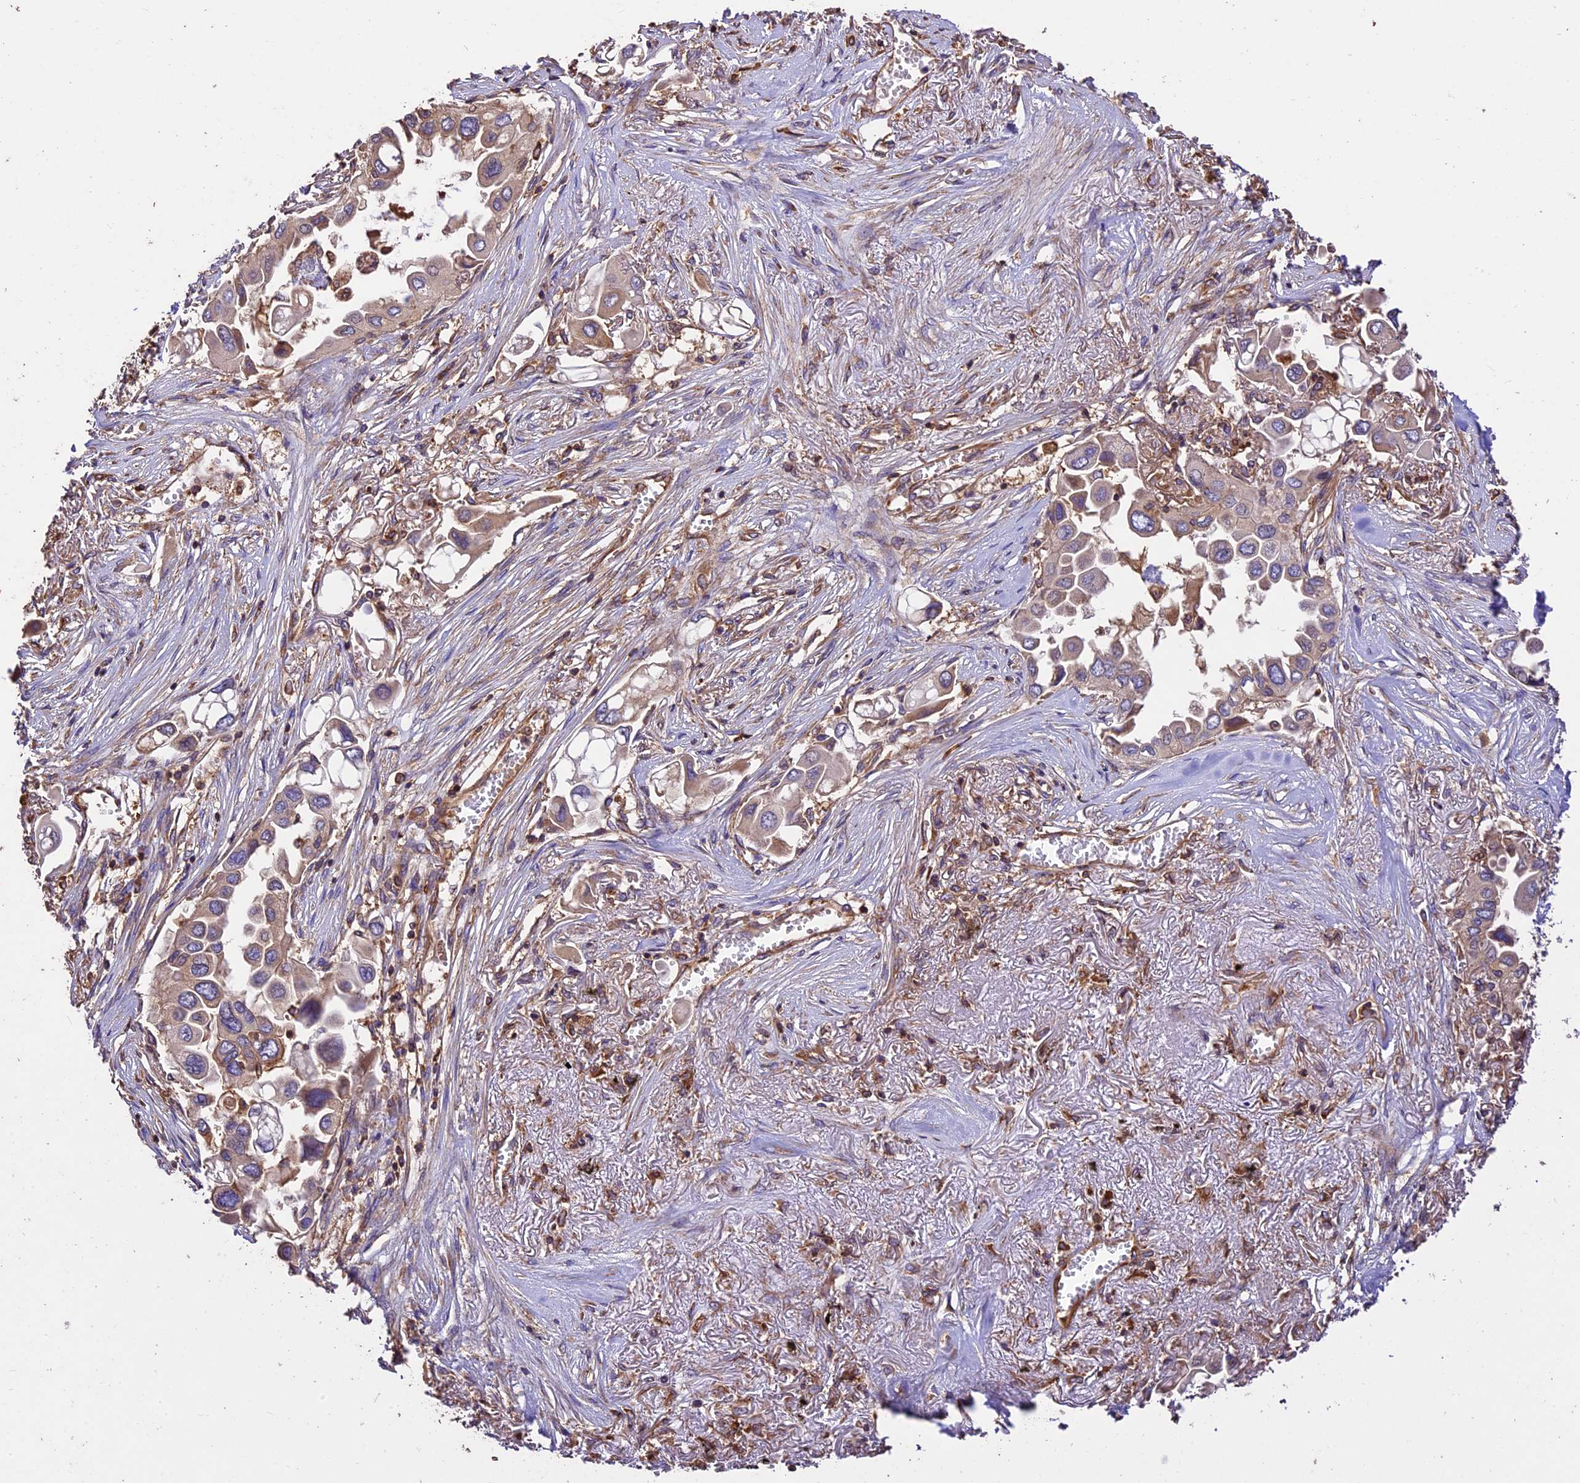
{"staining": {"intensity": "weak", "quantity": "<25%", "location": "cytoplasmic/membranous"}, "tissue": "lung cancer", "cell_type": "Tumor cells", "image_type": "cancer", "snomed": [{"axis": "morphology", "description": "Adenocarcinoma, NOS"}, {"axis": "topography", "description": "Lung"}], "caption": "The immunohistochemistry (IHC) photomicrograph has no significant expression in tumor cells of lung cancer (adenocarcinoma) tissue.", "gene": "KARS1", "patient": {"sex": "female", "age": 76}}